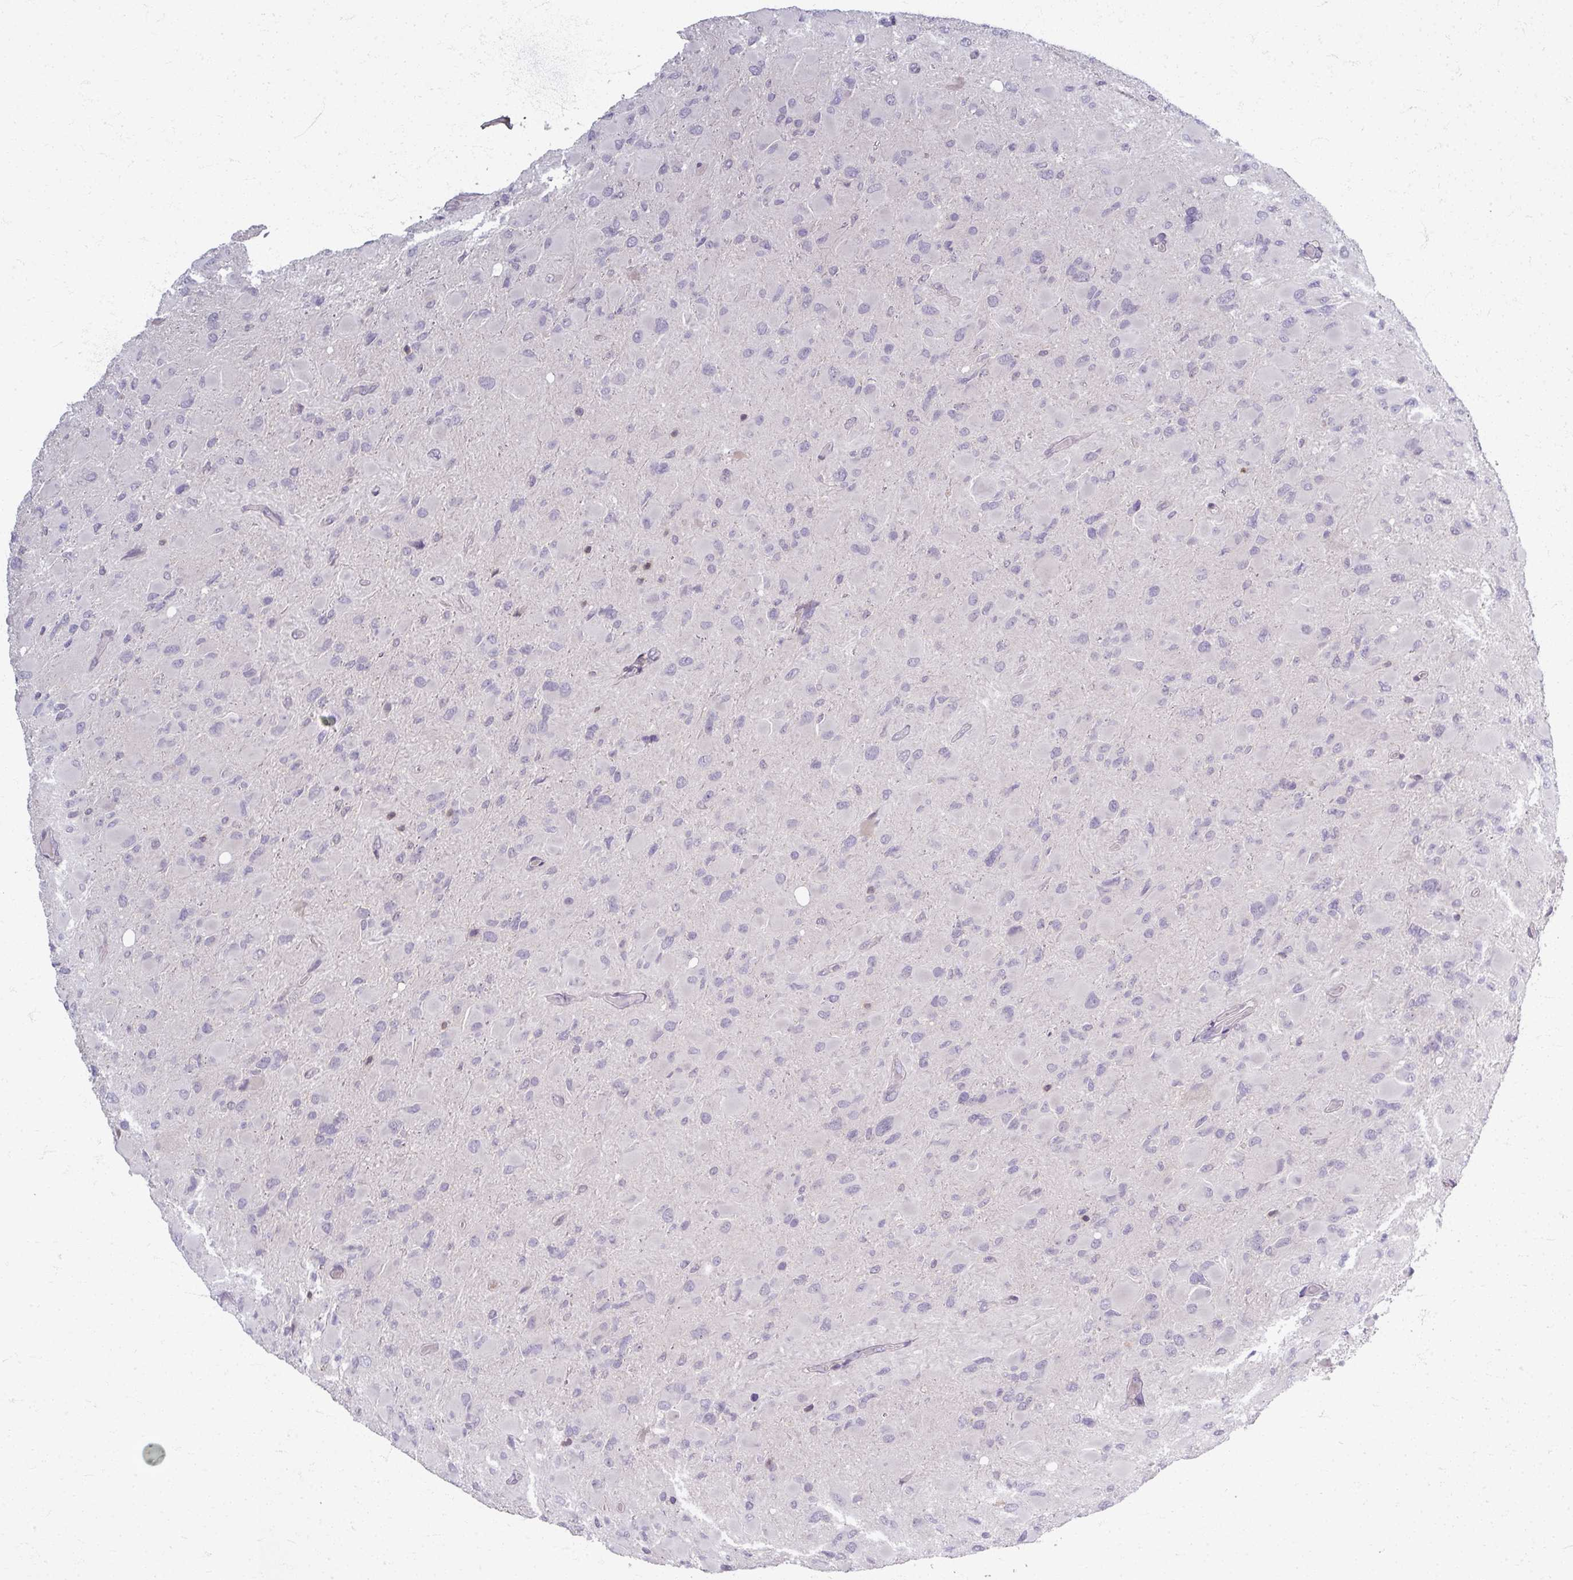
{"staining": {"intensity": "negative", "quantity": "none", "location": "none"}, "tissue": "glioma", "cell_type": "Tumor cells", "image_type": "cancer", "snomed": [{"axis": "morphology", "description": "Glioma, malignant, High grade"}, {"axis": "topography", "description": "Cerebral cortex"}], "caption": "Tumor cells show no significant staining in glioma.", "gene": "TTLL7", "patient": {"sex": "female", "age": 36}}